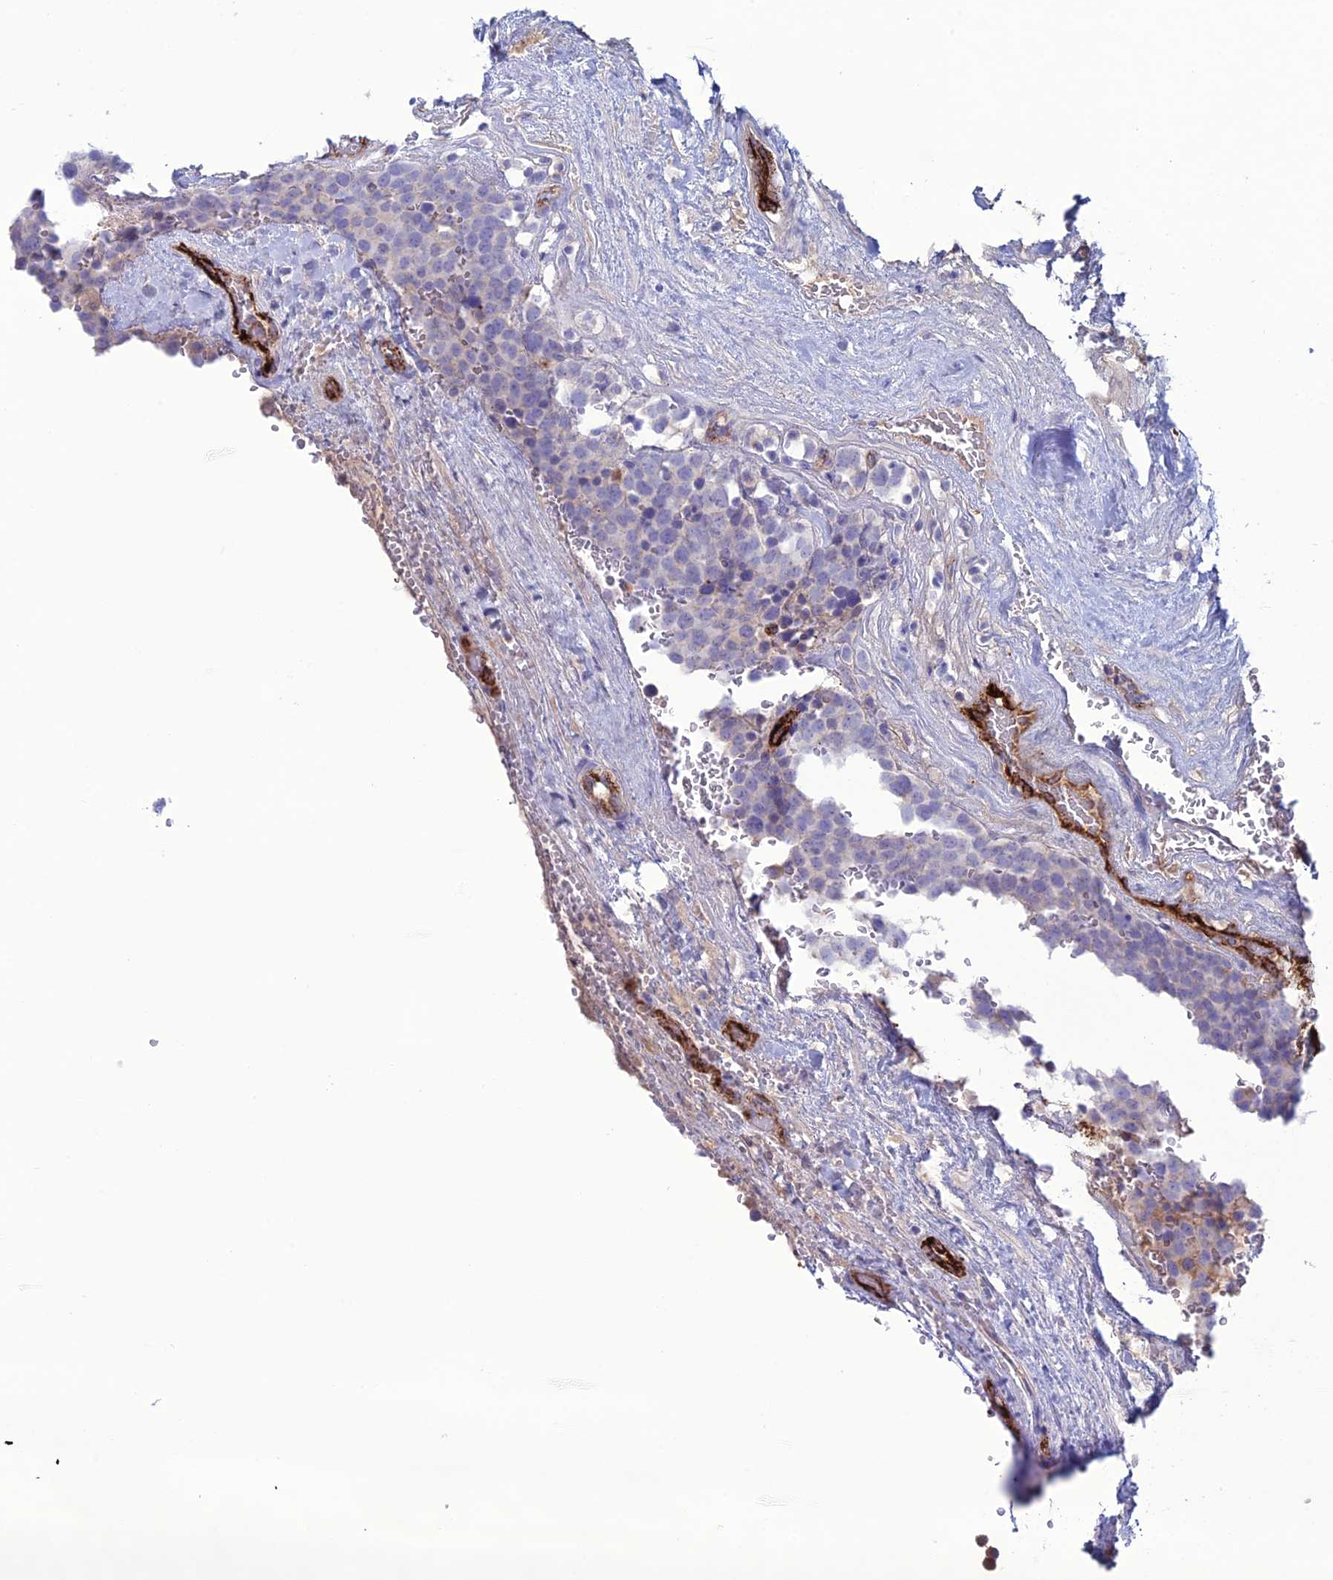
{"staining": {"intensity": "negative", "quantity": "none", "location": "none"}, "tissue": "testis cancer", "cell_type": "Tumor cells", "image_type": "cancer", "snomed": [{"axis": "morphology", "description": "Seminoma, NOS"}, {"axis": "topography", "description": "Testis"}], "caption": "High magnification brightfield microscopy of testis seminoma stained with DAB (3,3'-diaminobenzidine) (brown) and counterstained with hematoxylin (blue): tumor cells show no significant positivity. (DAB immunohistochemistry (IHC), high magnification).", "gene": "CDC42EP5", "patient": {"sex": "male", "age": 71}}